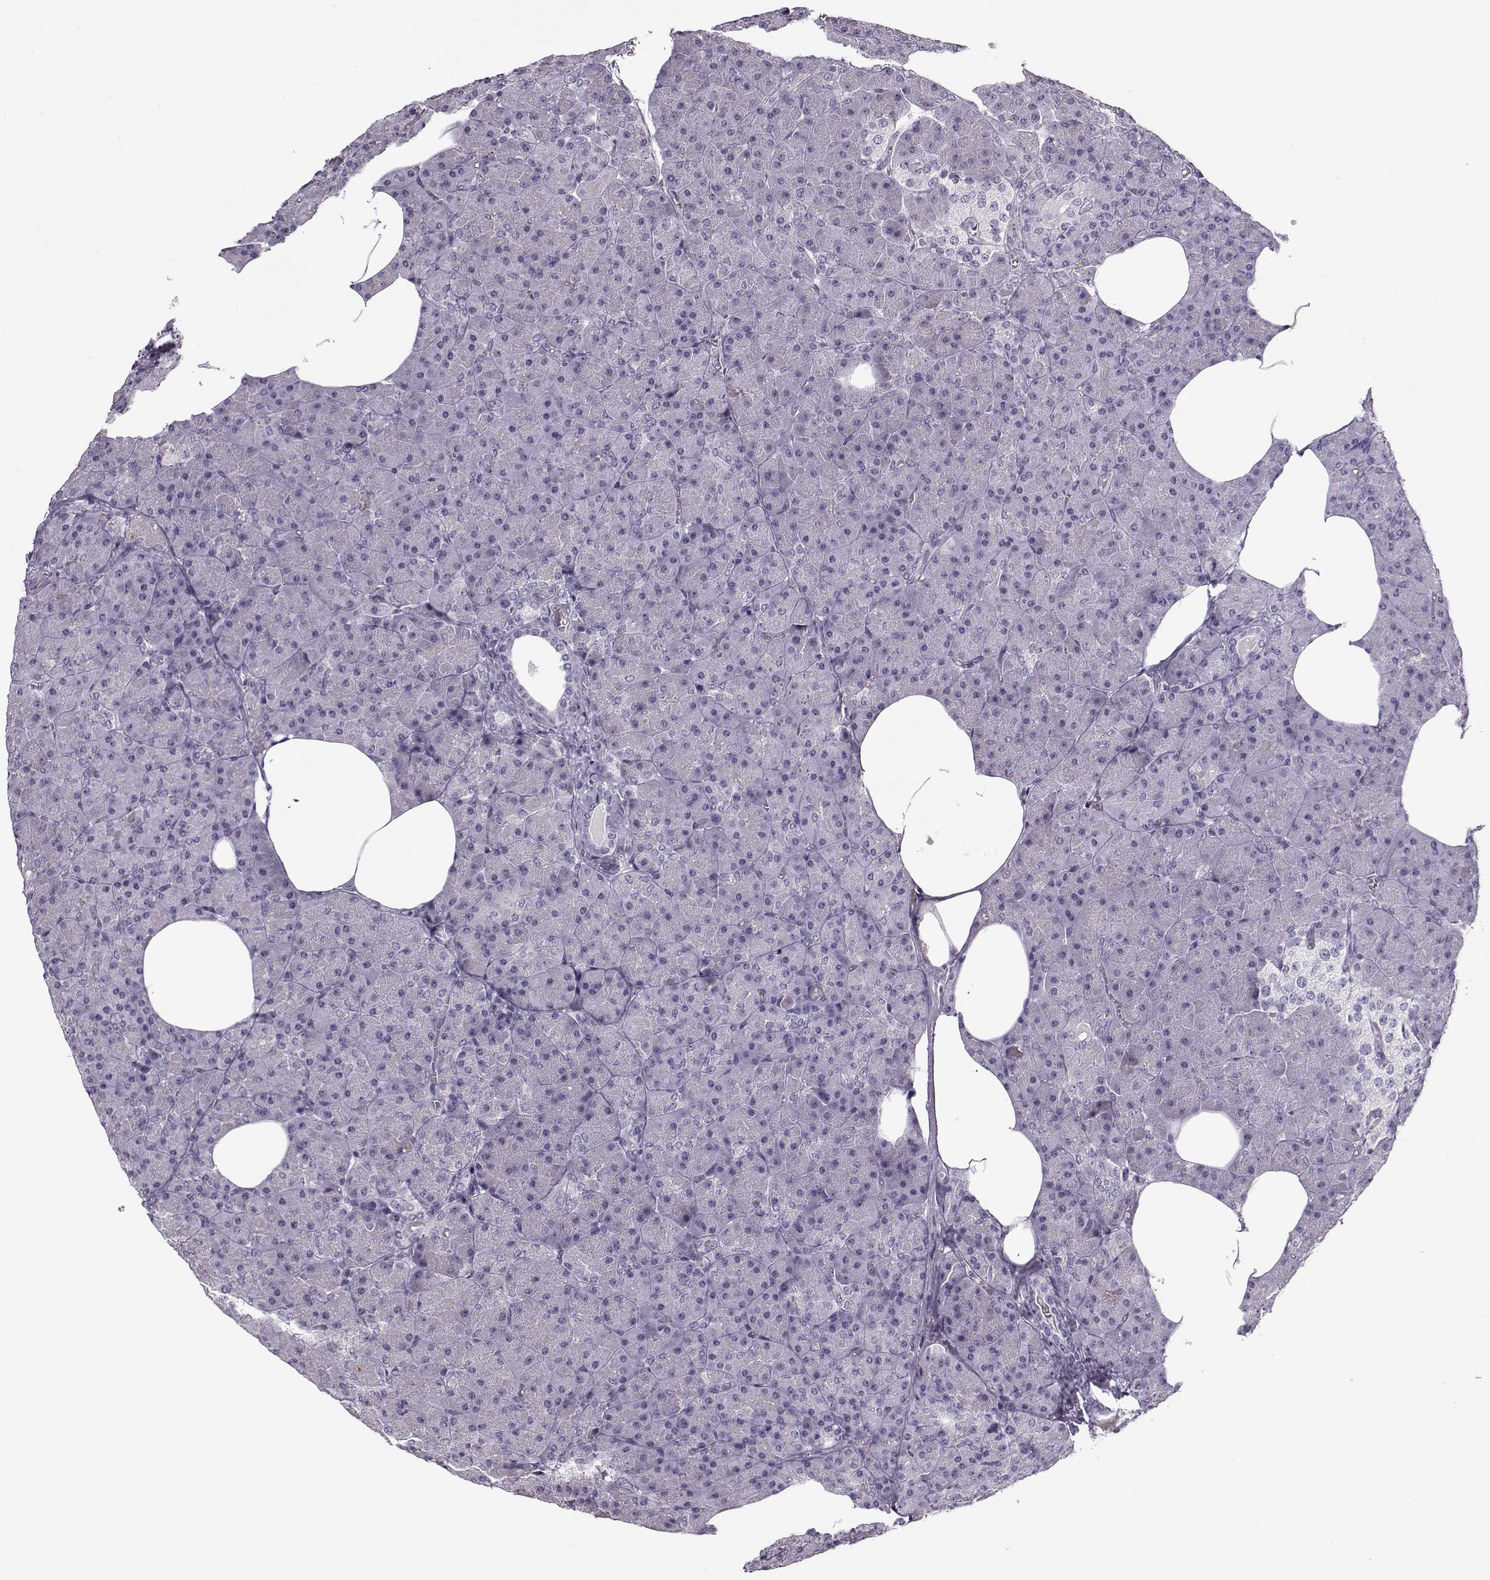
{"staining": {"intensity": "negative", "quantity": "none", "location": "none"}, "tissue": "pancreas", "cell_type": "Exocrine glandular cells", "image_type": "normal", "snomed": [{"axis": "morphology", "description": "Normal tissue, NOS"}, {"axis": "topography", "description": "Pancreas"}], "caption": "Immunohistochemistry photomicrograph of normal pancreas stained for a protein (brown), which demonstrates no positivity in exocrine glandular cells. (DAB immunohistochemistry, high magnification).", "gene": "PNMT", "patient": {"sex": "female", "age": 45}}